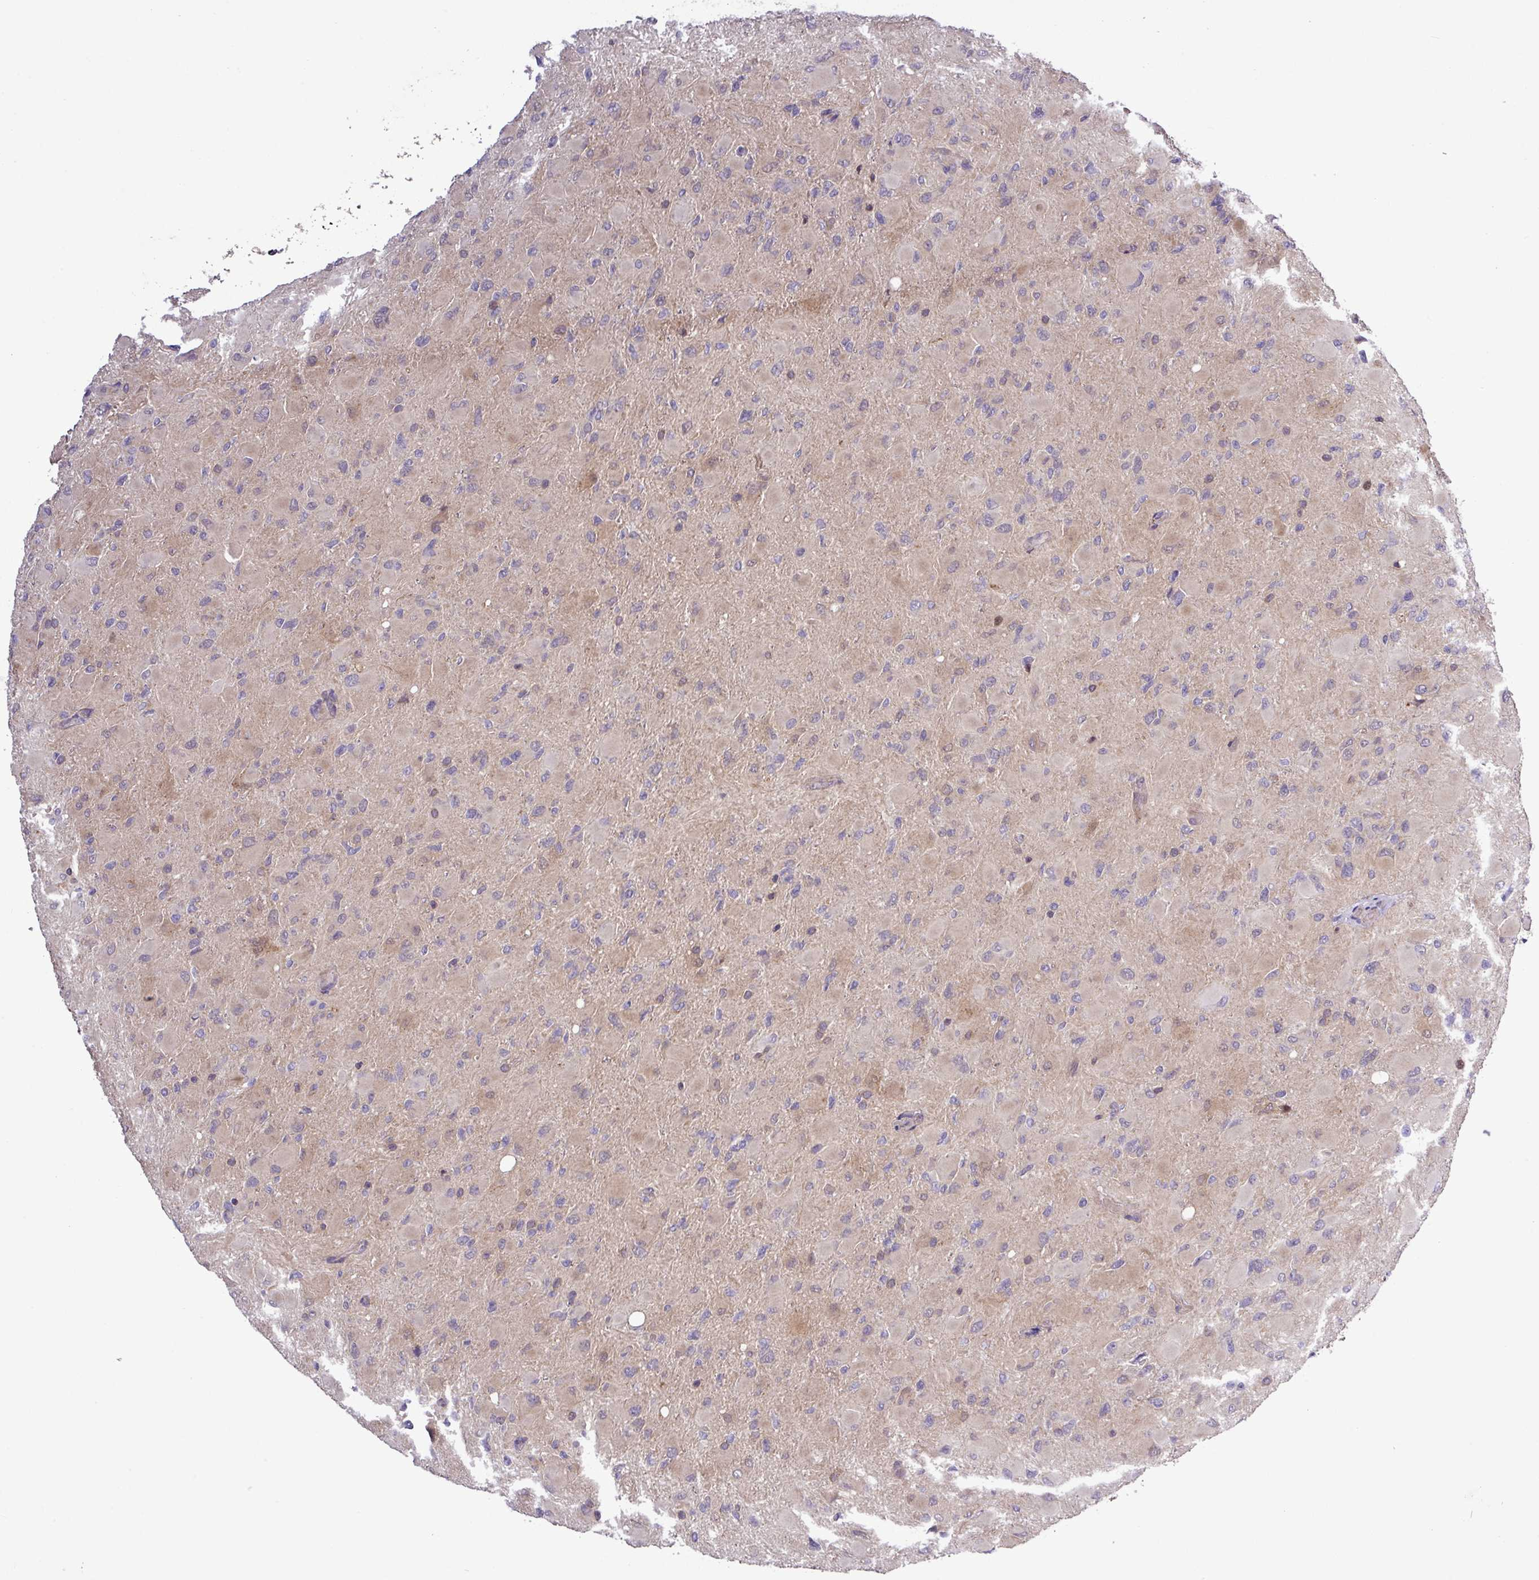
{"staining": {"intensity": "negative", "quantity": "none", "location": "none"}, "tissue": "glioma", "cell_type": "Tumor cells", "image_type": "cancer", "snomed": [{"axis": "morphology", "description": "Glioma, malignant, High grade"}, {"axis": "topography", "description": "Cerebral cortex"}], "caption": "Glioma was stained to show a protein in brown. There is no significant positivity in tumor cells.", "gene": "CARHSP1", "patient": {"sex": "female", "age": 36}}